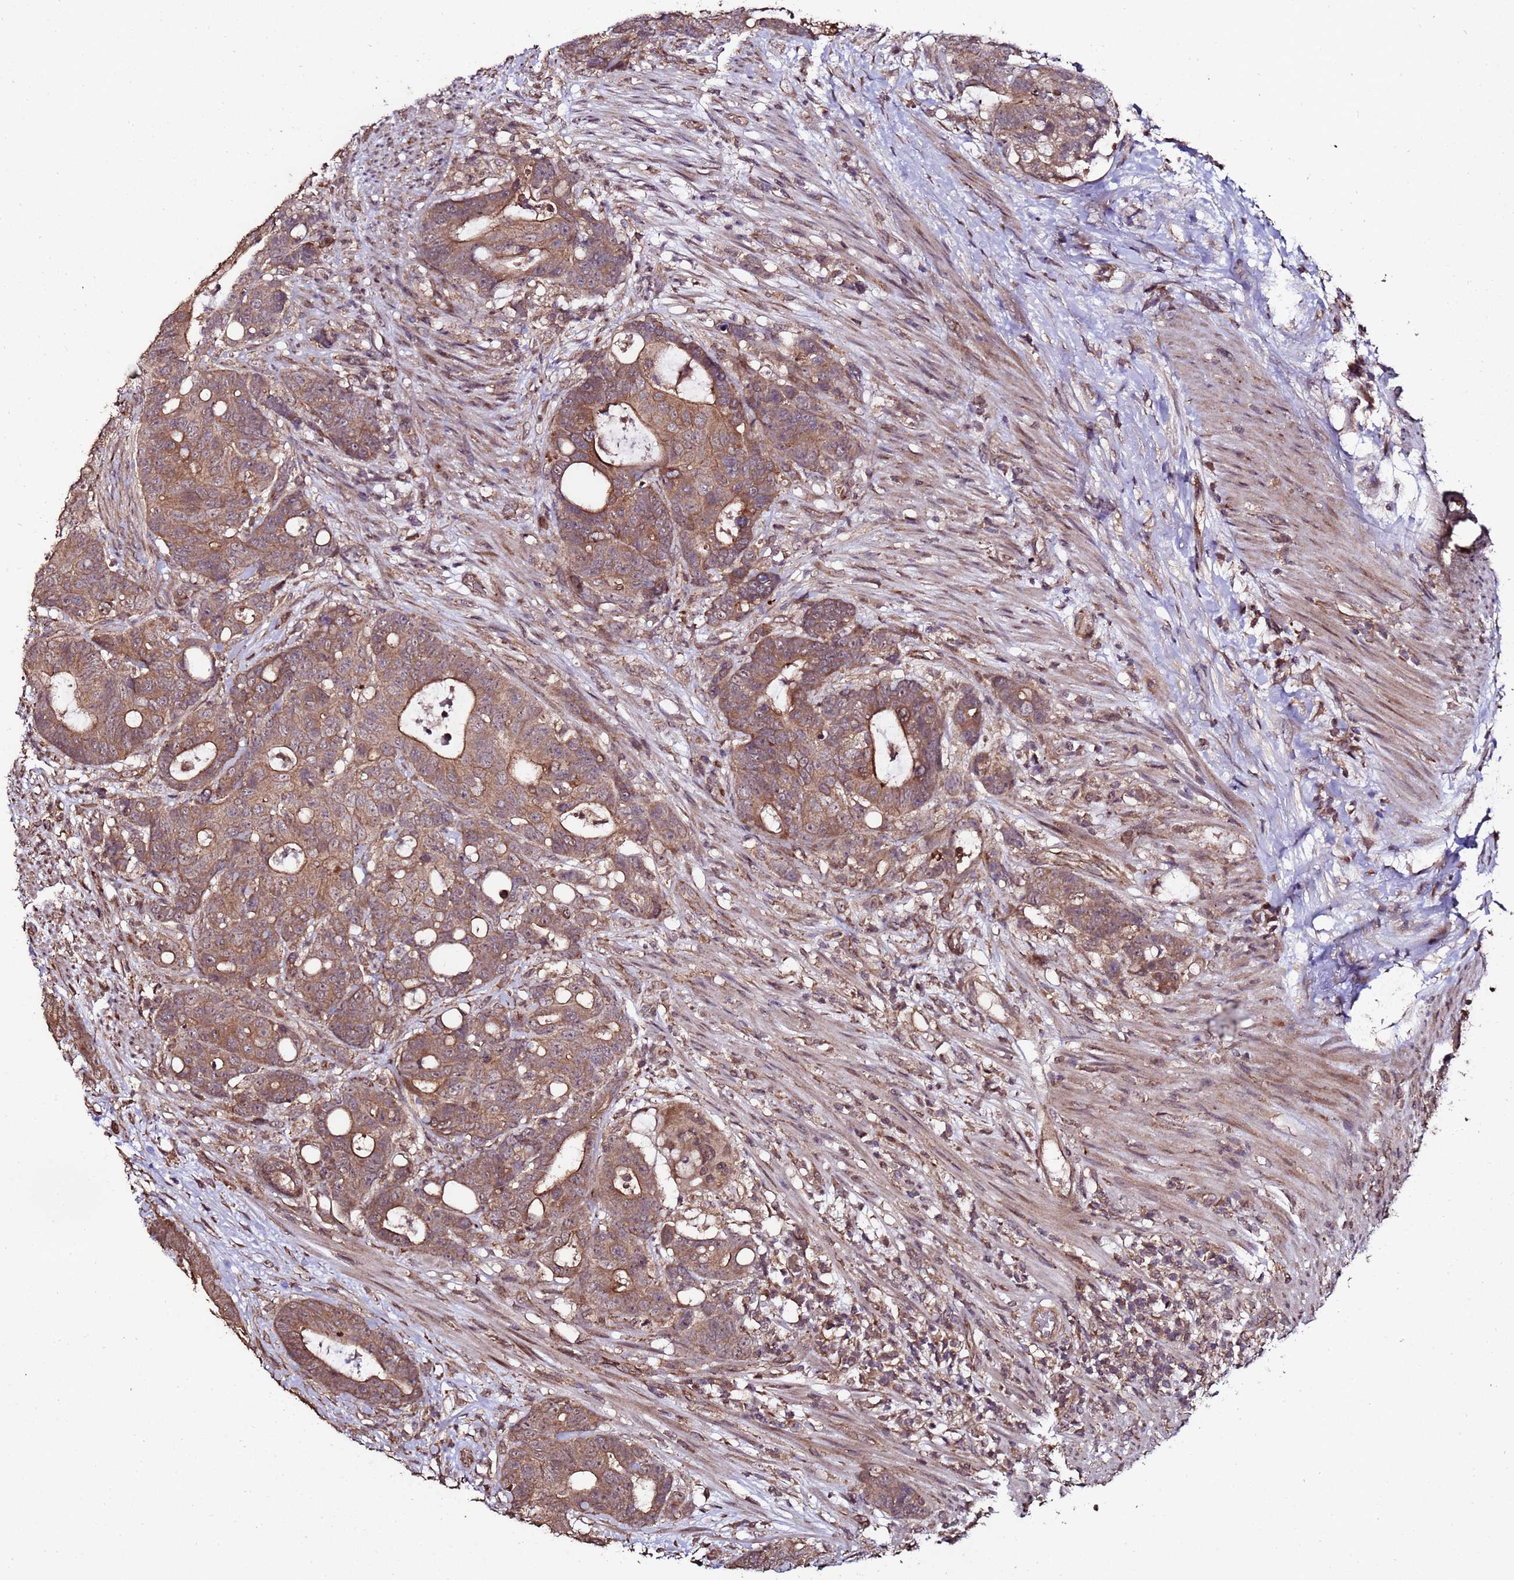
{"staining": {"intensity": "moderate", "quantity": ">75%", "location": "cytoplasmic/membranous"}, "tissue": "colorectal cancer", "cell_type": "Tumor cells", "image_type": "cancer", "snomed": [{"axis": "morphology", "description": "Adenocarcinoma, NOS"}, {"axis": "topography", "description": "Colon"}], "caption": "Tumor cells reveal moderate cytoplasmic/membranous positivity in about >75% of cells in colorectal cancer (adenocarcinoma). (Stains: DAB in brown, nuclei in blue, Microscopy: brightfield microscopy at high magnification).", "gene": "PRODH", "patient": {"sex": "female", "age": 82}}